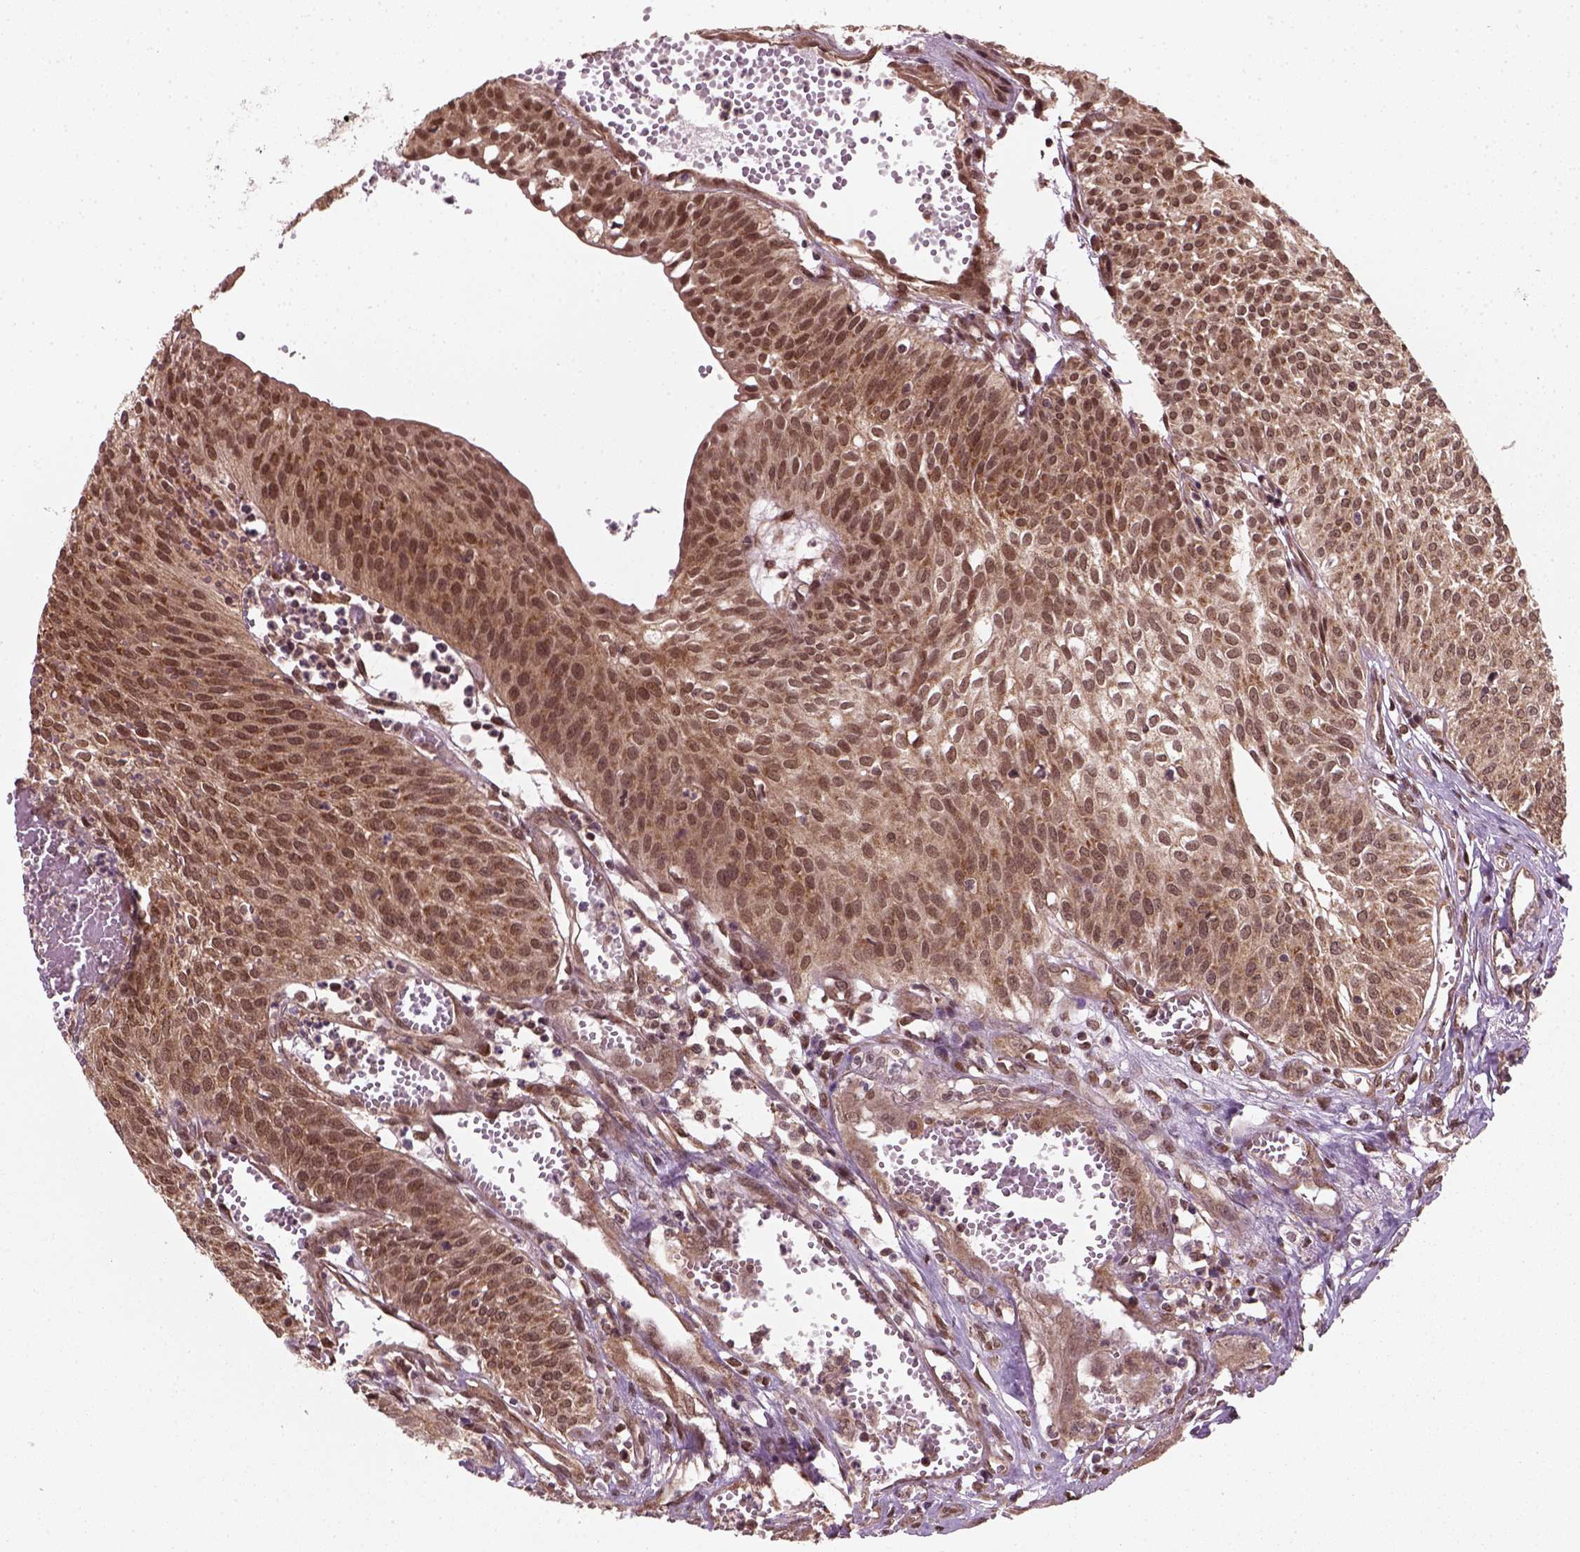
{"staining": {"intensity": "moderate", "quantity": ">75%", "location": "cytoplasmic/membranous,nuclear"}, "tissue": "urothelial cancer", "cell_type": "Tumor cells", "image_type": "cancer", "snomed": [{"axis": "morphology", "description": "Urothelial carcinoma, High grade"}, {"axis": "topography", "description": "Urinary bladder"}], "caption": "An immunohistochemistry image of neoplastic tissue is shown. Protein staining in brown shows moderate cytoplasmic/membranous and nuclear positivity in high-grade urothelial carcinoma within tumor cells.", "gene": "NUDT9", "patient": {"sex": "male", "age": 57}}